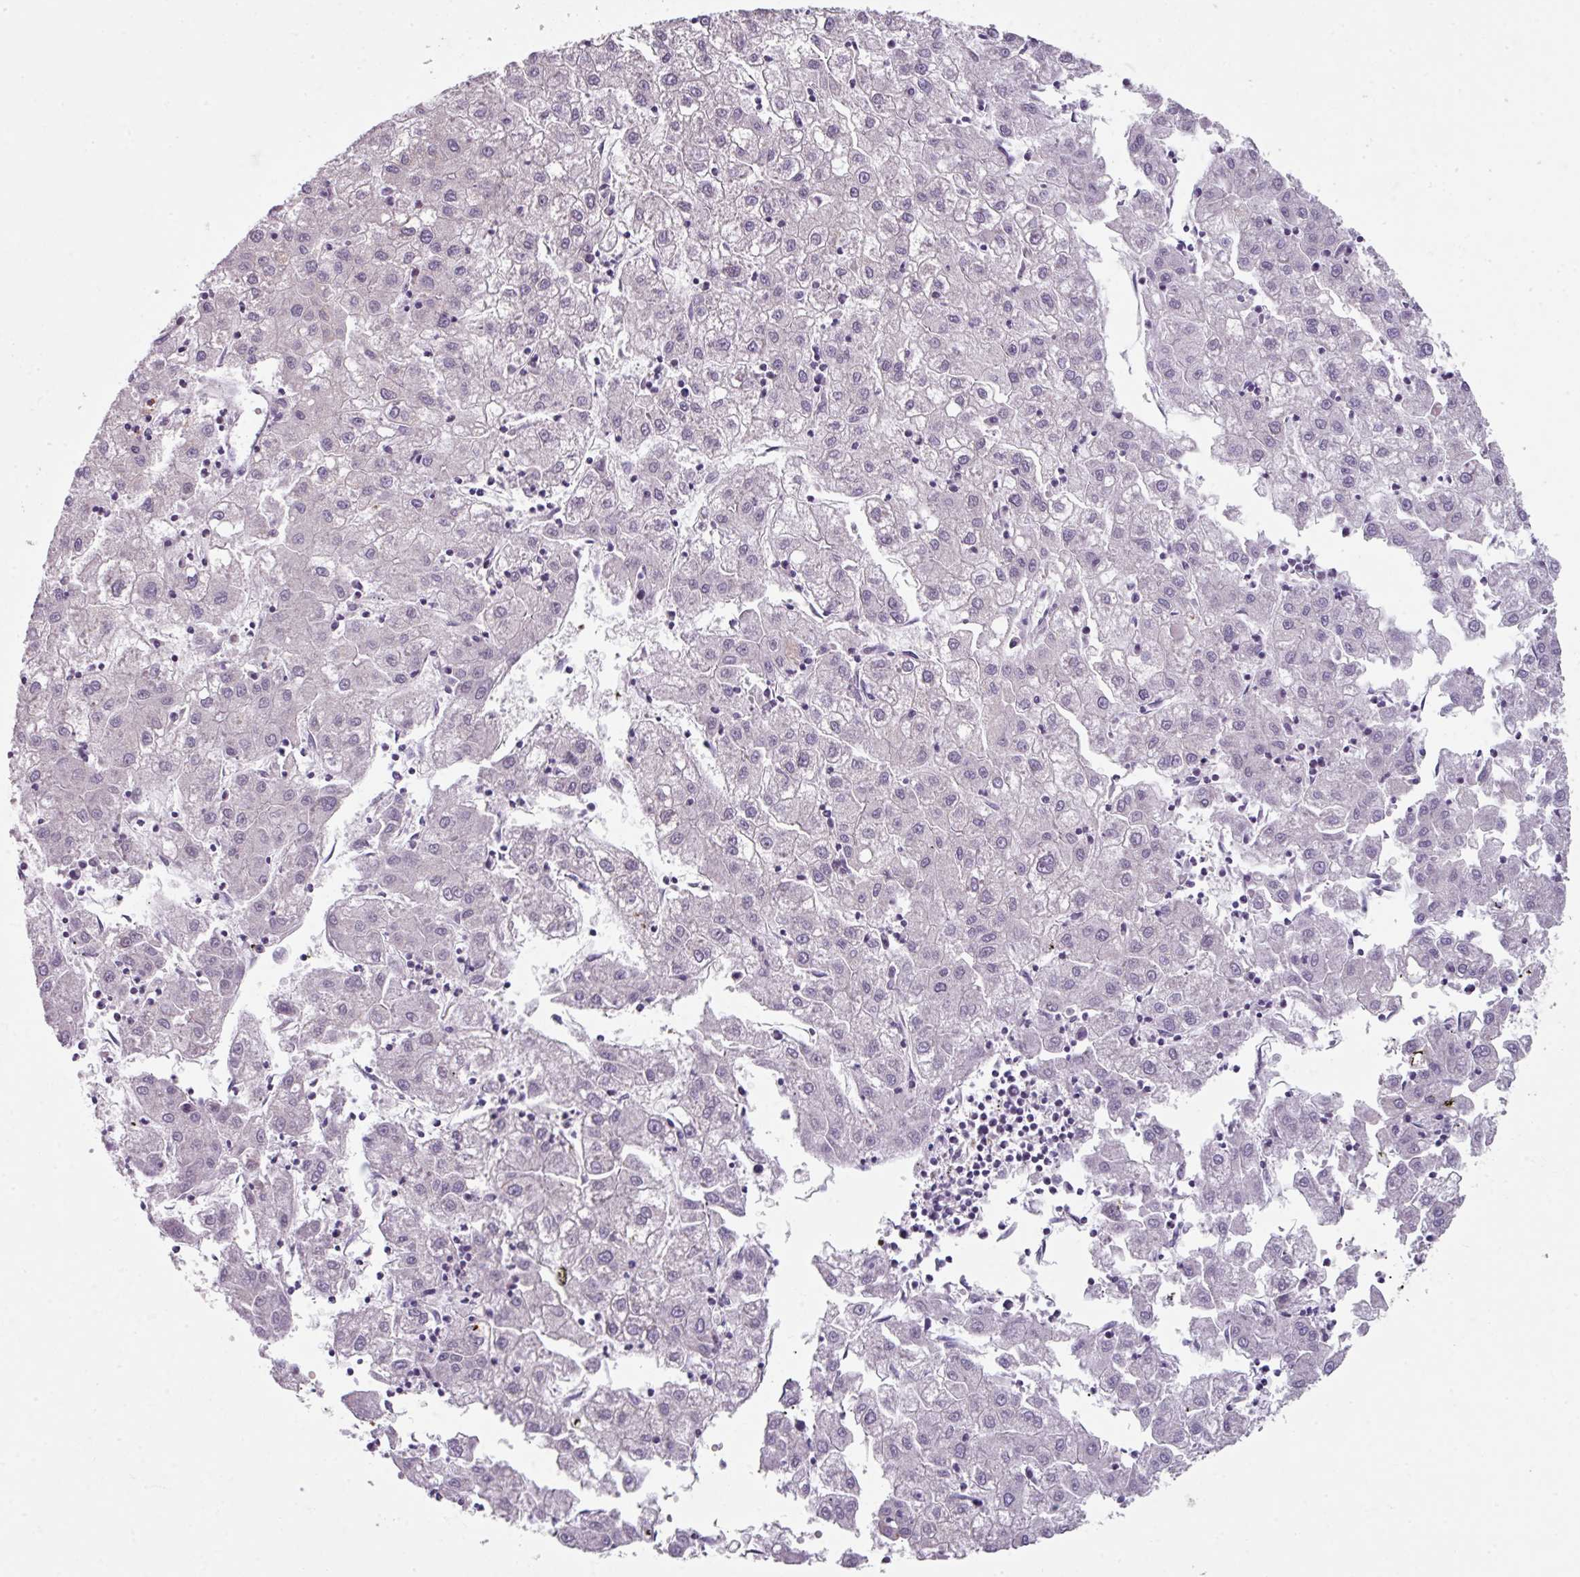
{"staining": {"intensity": "negative", "quantity": "none", "location": "none"}, "tissue": "liver cancer", "cell_type": "Tumor cells", "image_type": "cancer", "snomed": [{"axis": "morphology", "description": "Carcinoma, Hepatocellular, NOS"}, {"axis": "topography", "description": "Liver"}], "caption": "A high-resolution histopathology image shows immunohistochemistry (IHC) staining of liver cancer, which demonstrates no significant positivity in tumor cells.", "gene": "NEDD9", "patient": {"sex": "male", "age": 72}}